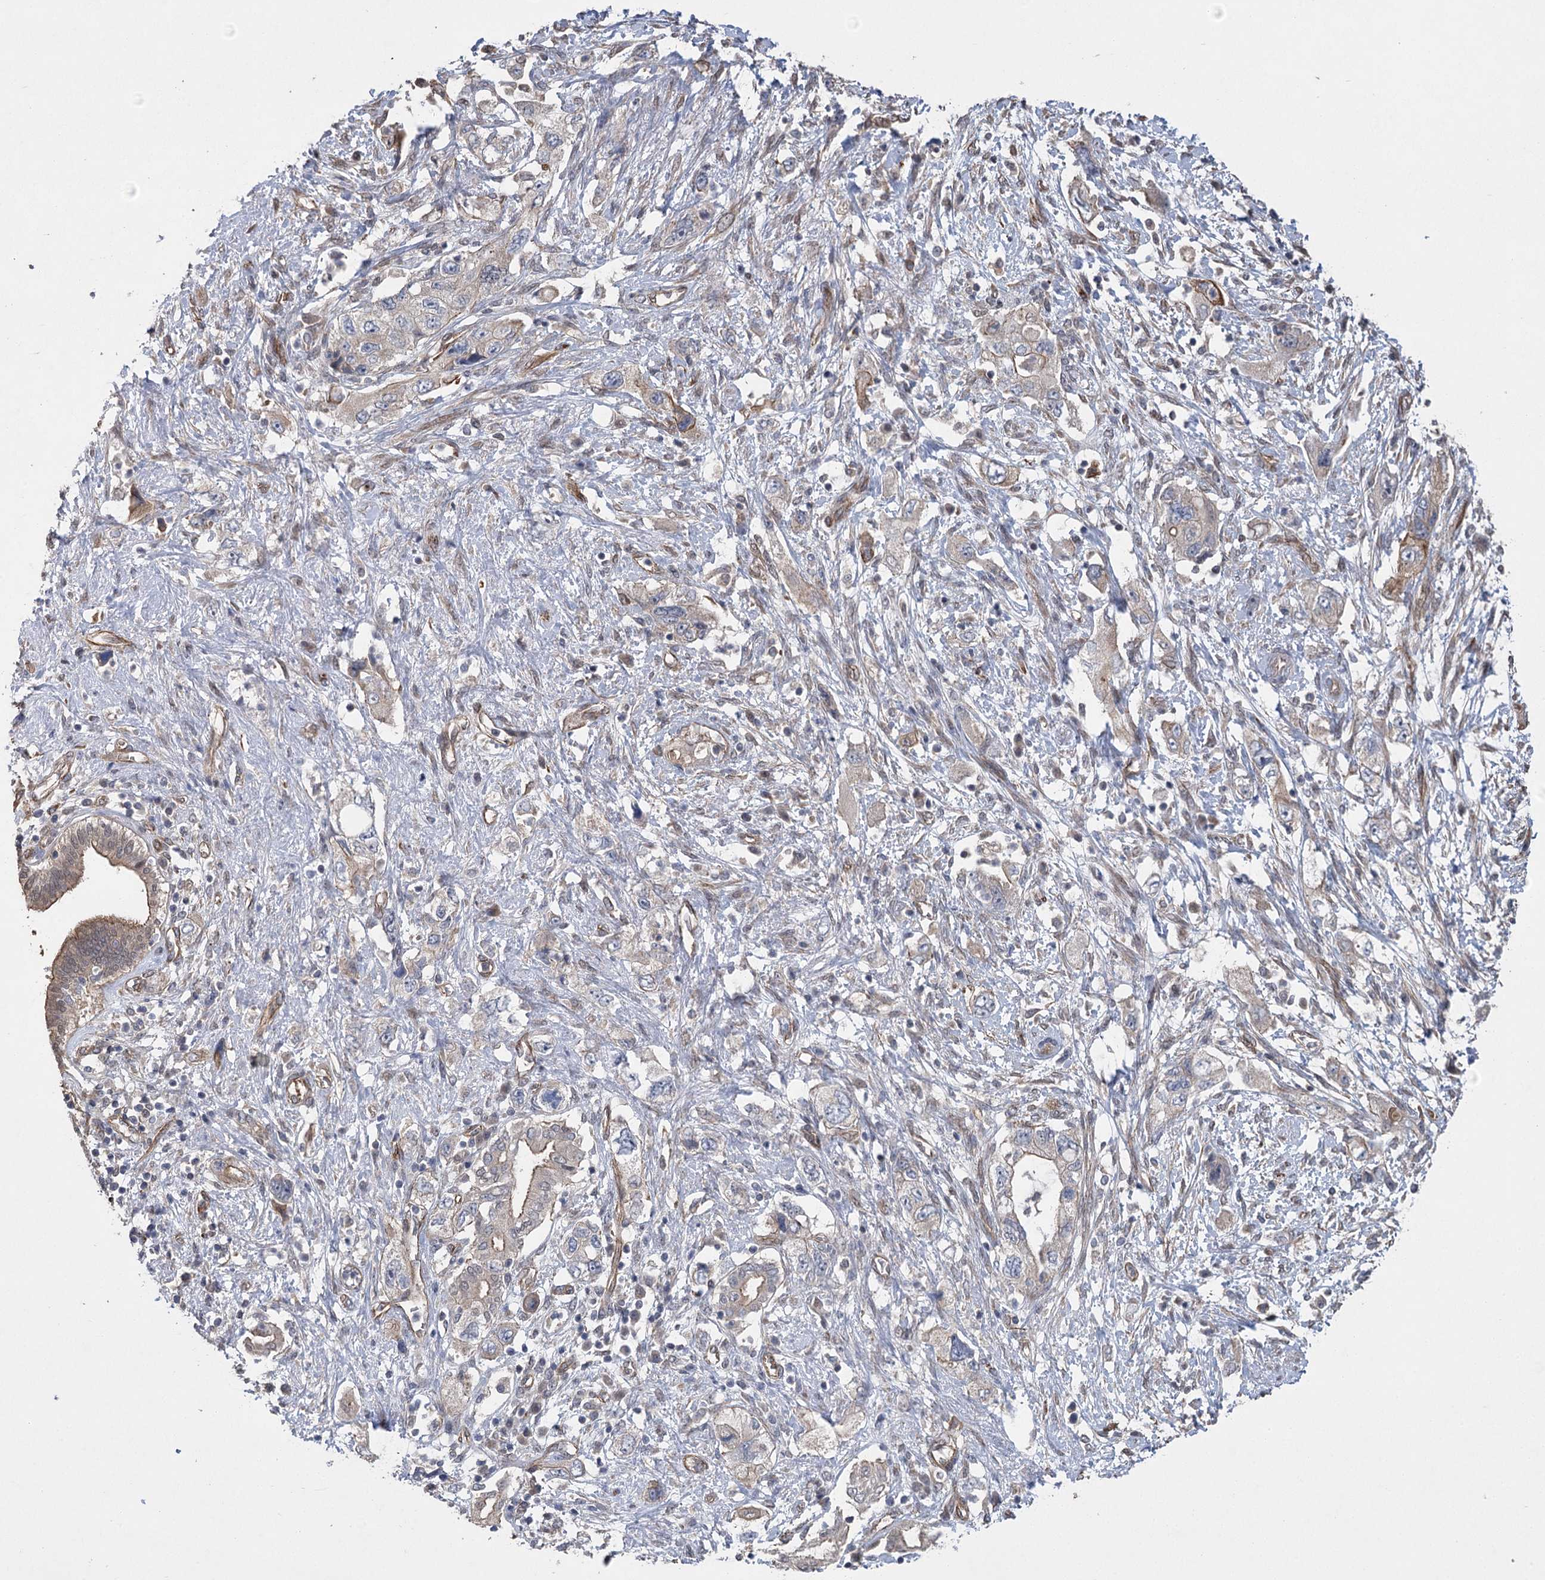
{"staining": {"intensity": "moderate", "quantity": "25%-75%", "location": "cytoplasmic/membranous"}, "tissue": "pancreatic cancer", "cell_type": "Tumor cells", "image_type": "cancer", "snomed": [{"axis": "morphology", "description": "Adenocarcinoma, NOS"}, {"axis": "topography", "description": "Pancreas"}], "caption": "There is medium levels of moderate cytoplasmic/membranous positivity in tumor cells of pancreatic cancer (adenocarcinoma), as demonstrated by immunohistochemical staining (brown color).", "gene": "RWDD4", "patient": {"sex": "female", "age": 73}}